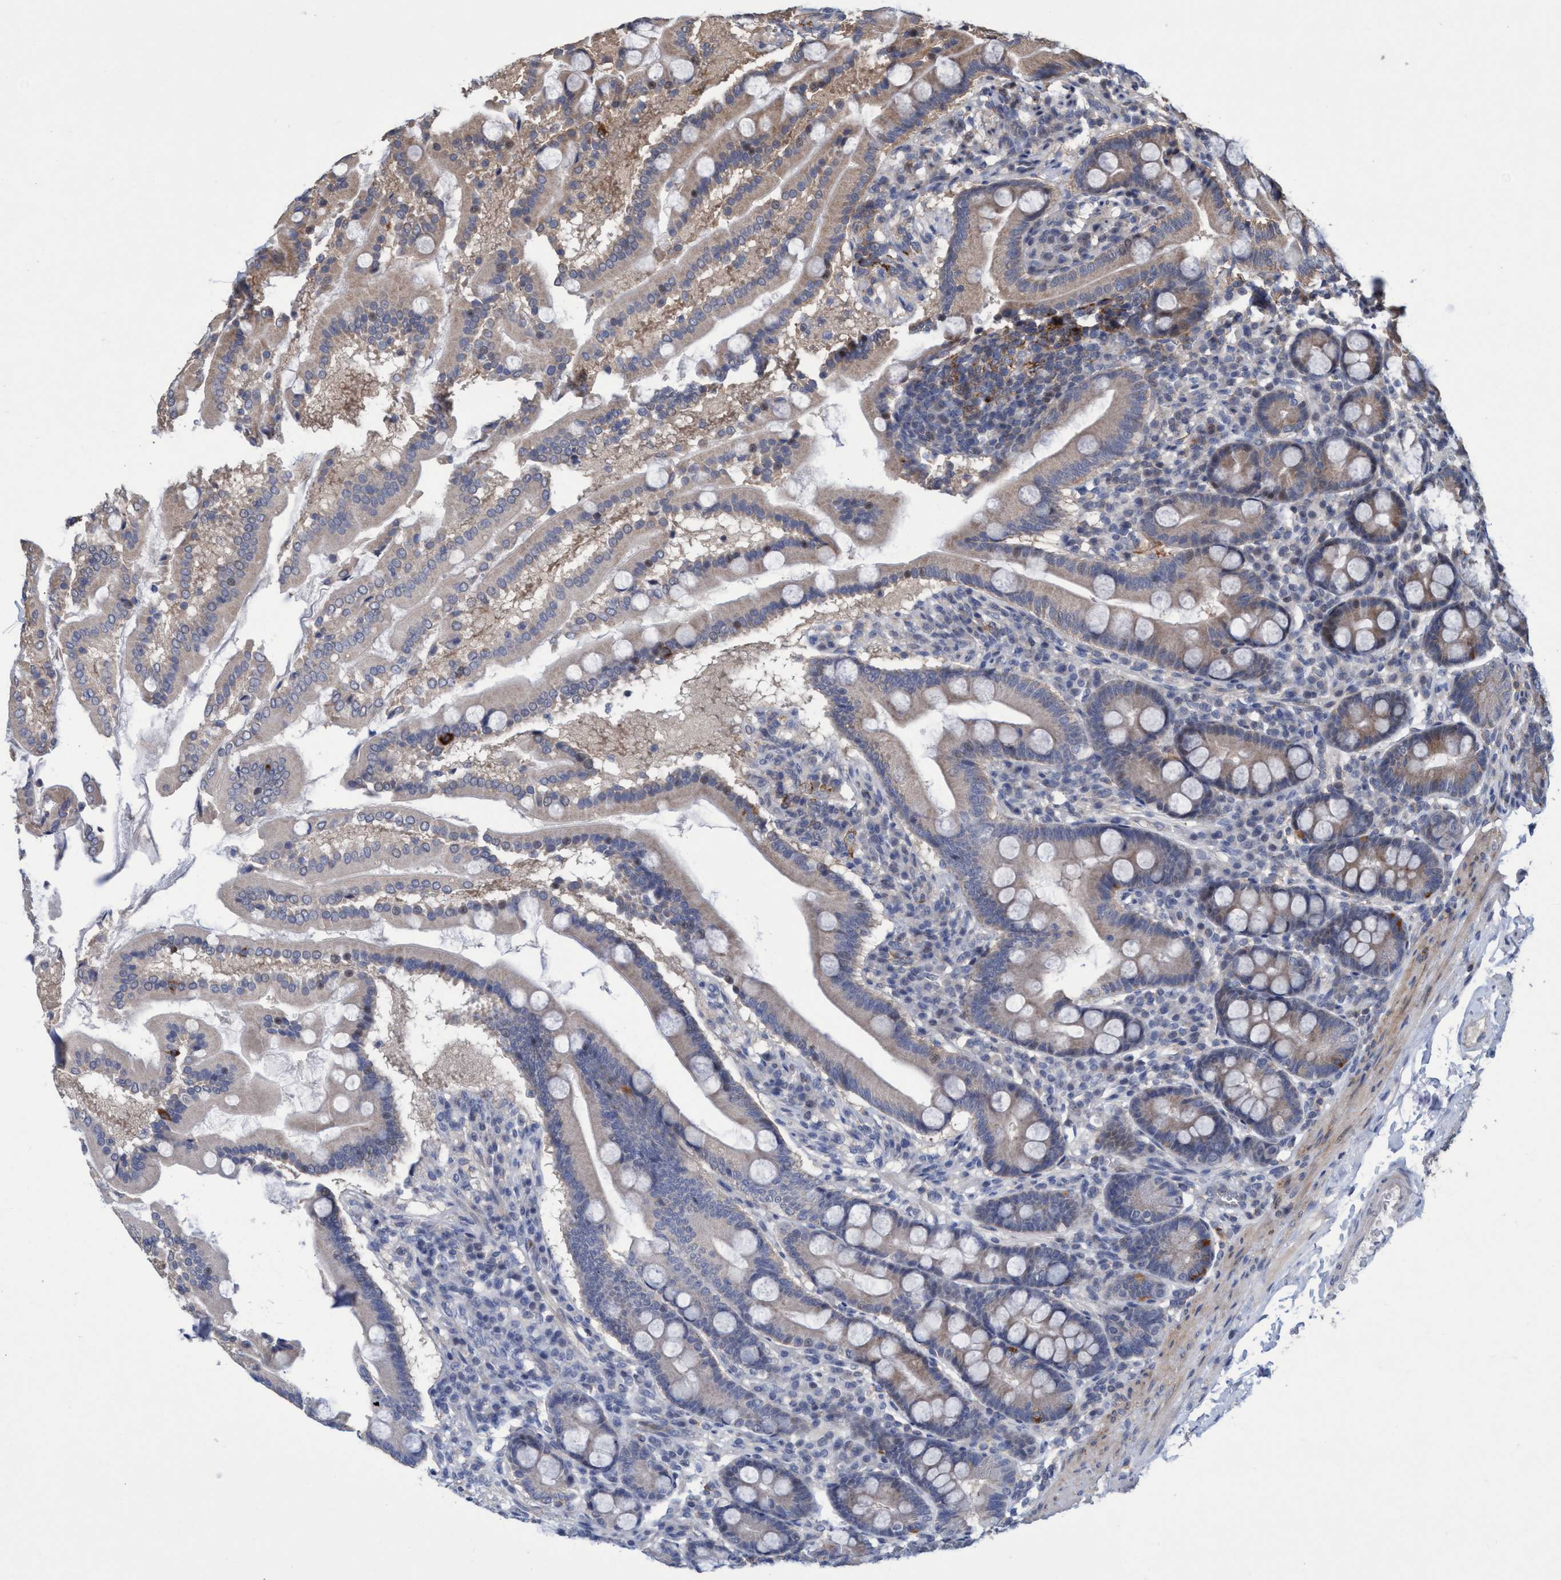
{"staining": {"intensity": "weak", "quantity": "25%-75%", "location": "cytoplasmic/membranous"}, "tissue": "duodenum", "cell_type": "Glandular cells", "image_type": "normal", "snomed": [{"axis": "morphology", "description": "Normal tissue, NOS"}, {"axis": "topography", "description": "Duodenum"}], "caption": "Glandular cells show weak cytoplasmic/membranous staining in about 25%-75% of cells in benign duodenum. Using DAB (3,3'-diaminobenzidine) (brown) and hematoxylin (blue) stains, captured at high magnification using brightfield microscopy.", "gene": "ZNF677", "patient": {"sex": "male", "age": 50}}